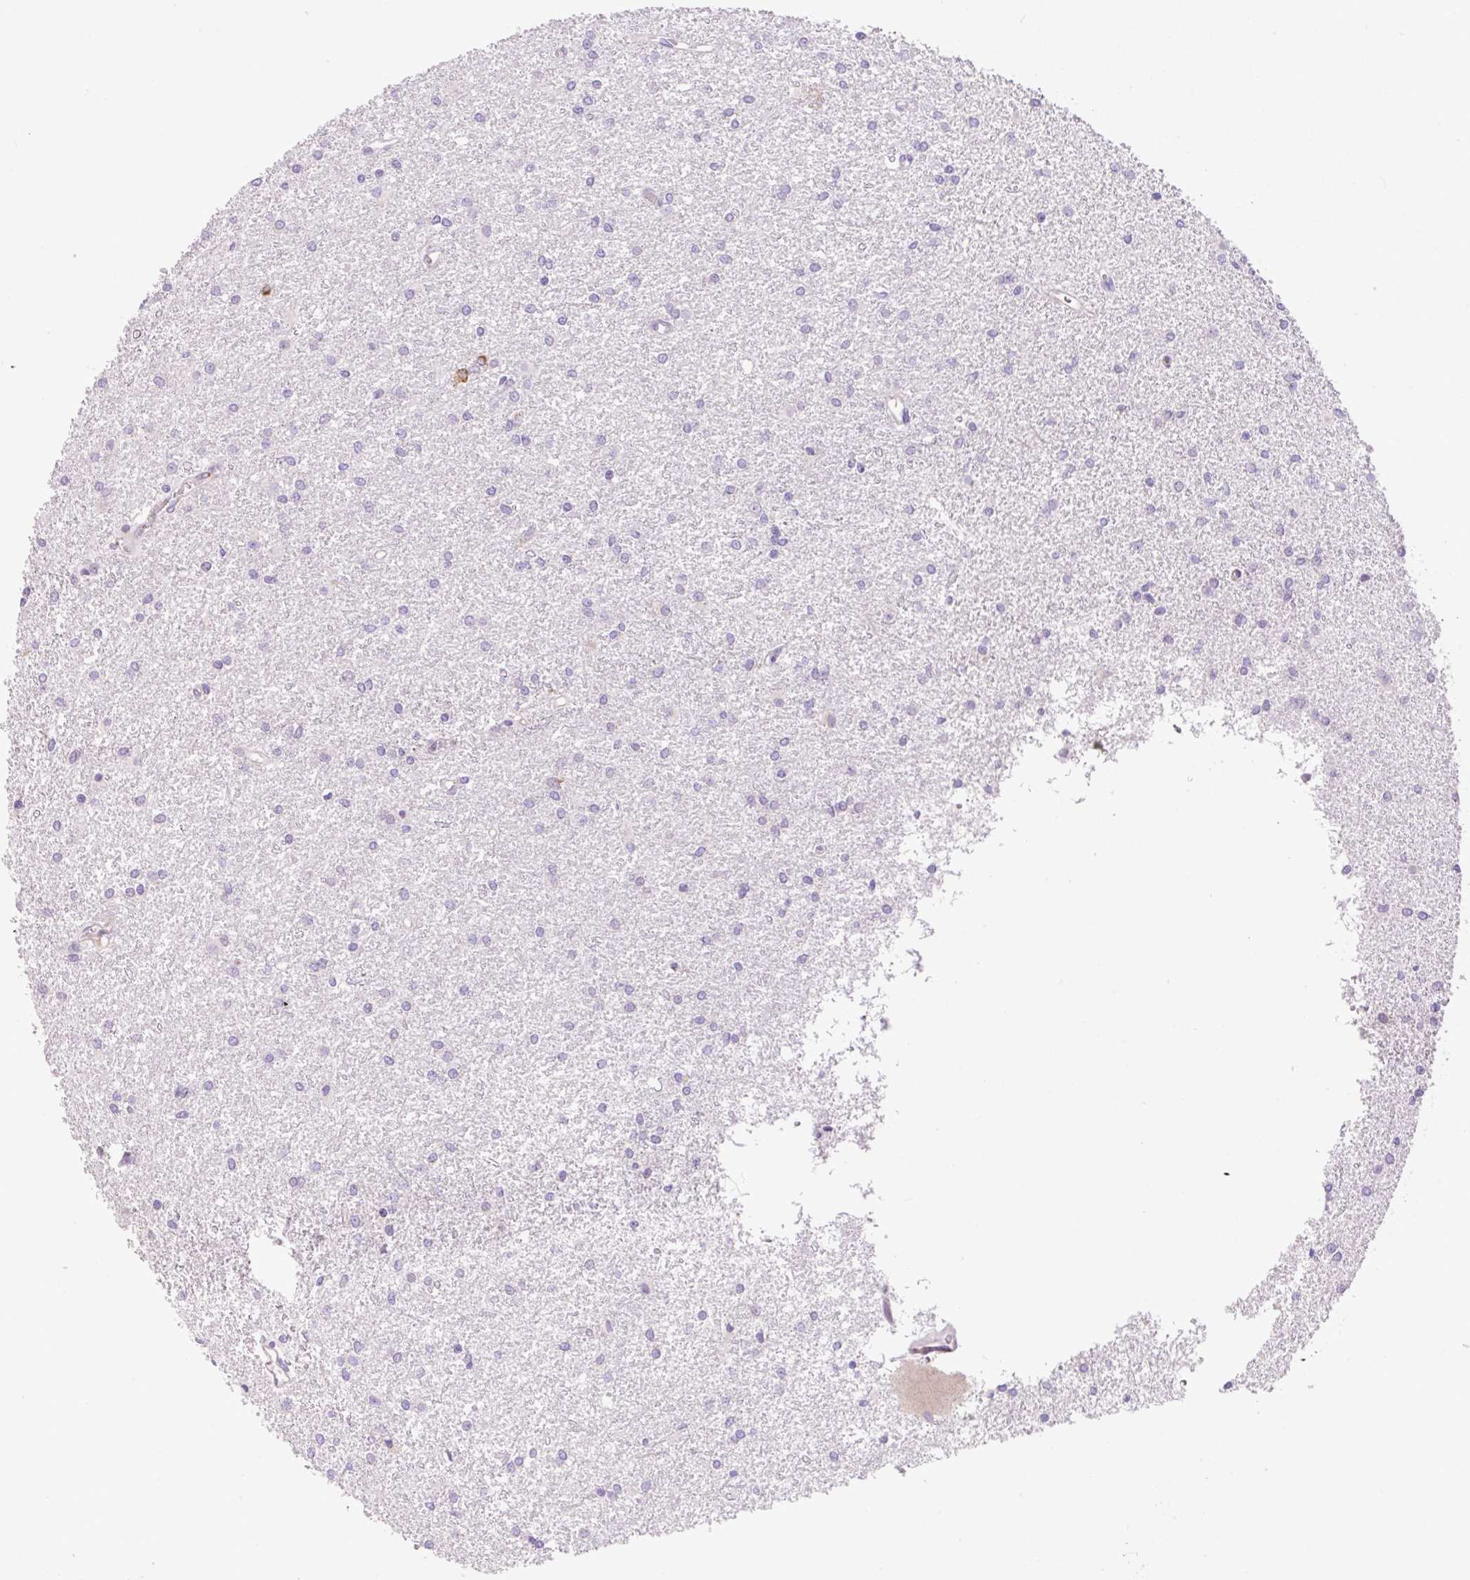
{"staining": {"intensity": "negative", "quantity": "none", "location": "none"}, "tissue": "glioma", "cell_type": "Tumor cells", "image_type": "cancer", "snomed": [{"axis": "morphology", "description": "Glioma, malignant, High grade"}, {"axis": "topography", "description": "Brain"}], "caption": "A high-resolution image shows immunohistochemistry staining of high-grade glioma (malignant), which shows no significant staining in tumor cells.", "gene": "RAB30", "patient": {"sex": "female", "age": 50}}